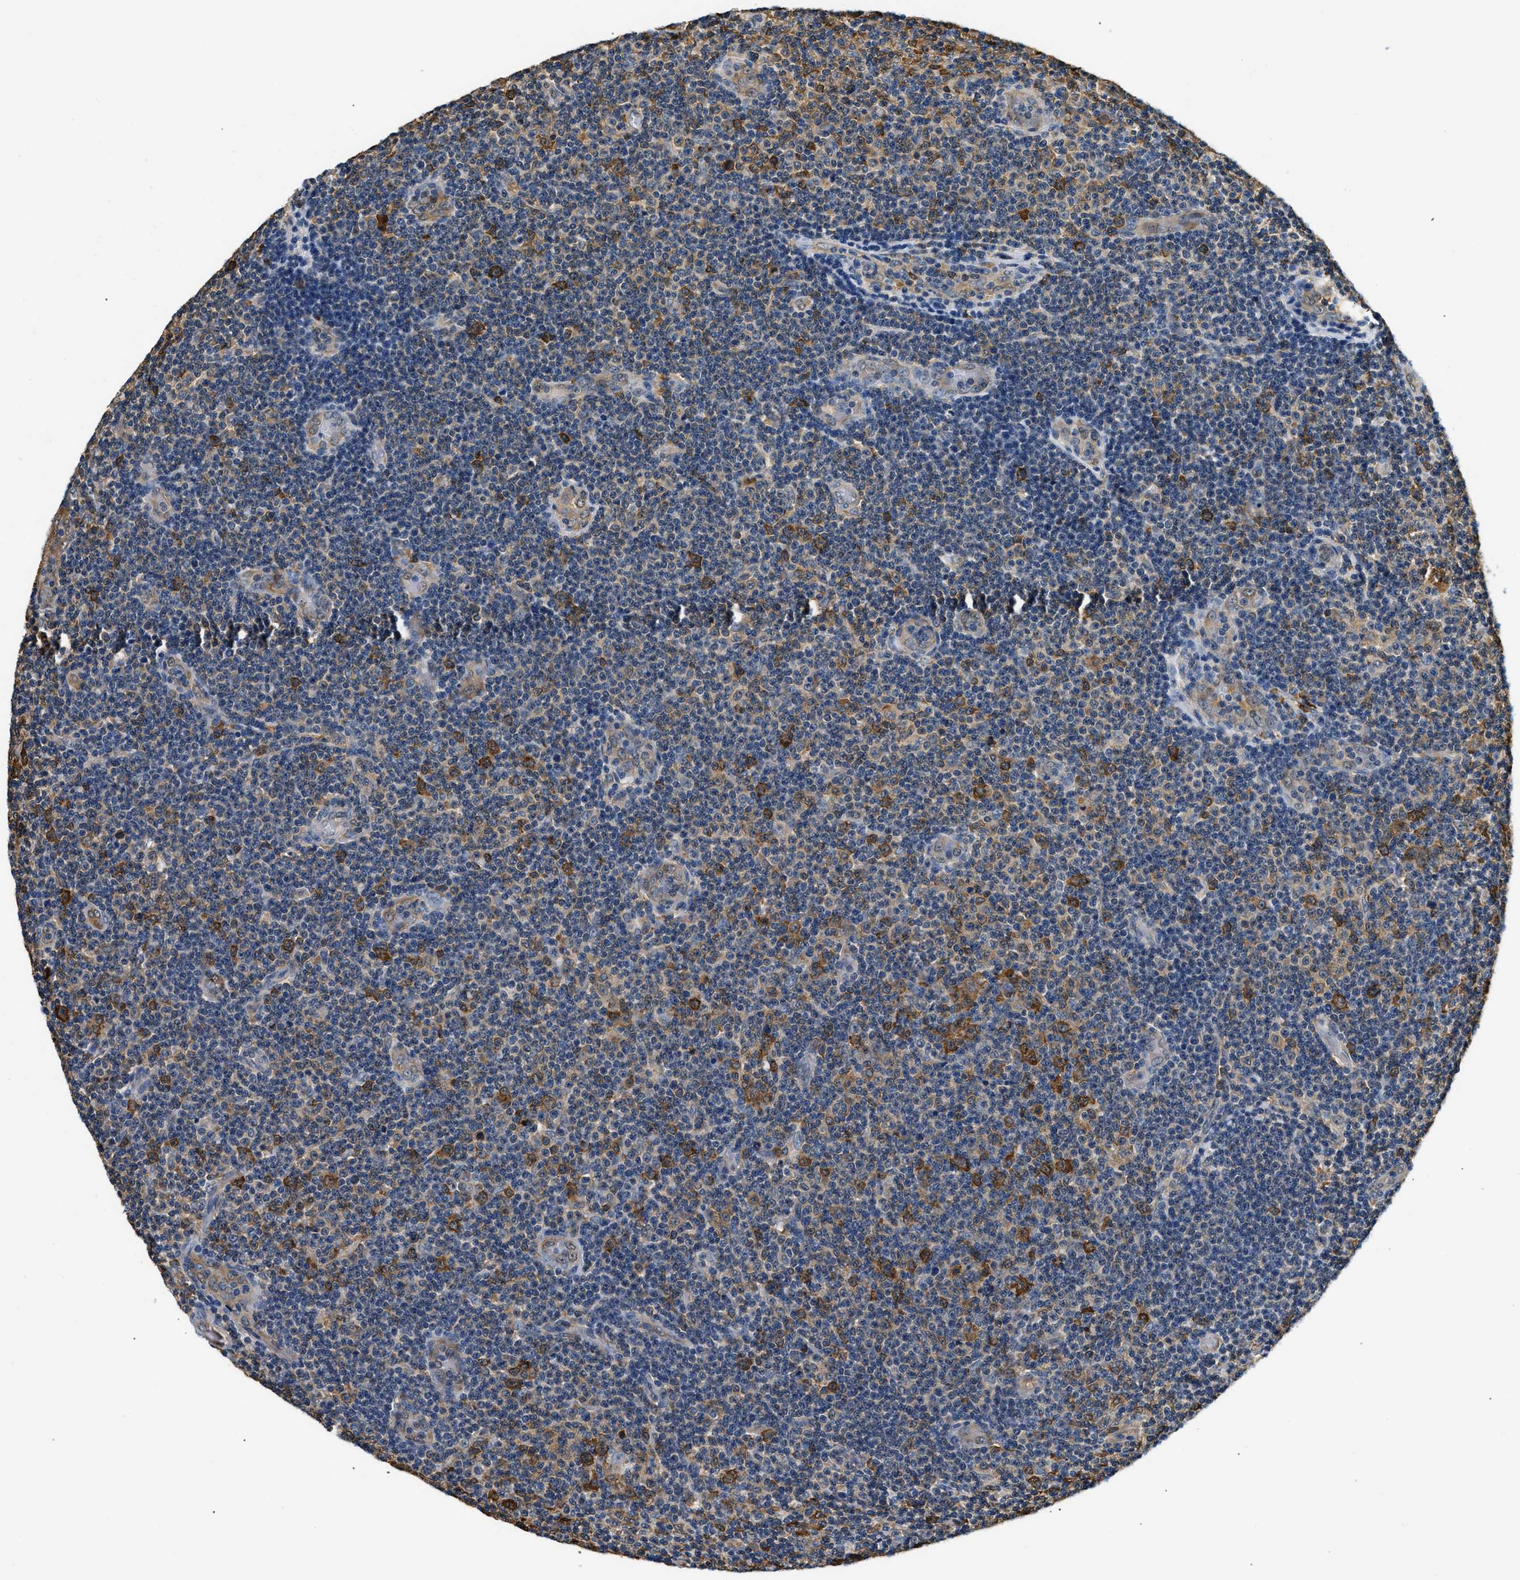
{"staining": {"intensity": "moderate", "quantity": "<25%", "location": "cytoplasmic/membranous"}, "tissue": "lymphoma", "cell_type": "Tumor cells", "image_type": "cancer", "snomed": [{"axis": "morphology", "description": "Malignant lymphoma, non-Hodgkin's type, Low grade"}, {"axis": "topography", "description": "Lymph node"}], "caption": "Human lymphoma stained for a protein (brown) demonstrates moderate cytoplasmic/membranous positive expression in about <25% of tumor cells.", "gene": "PPP2R1B", "patient": {"sex": "male", "age": 83}}